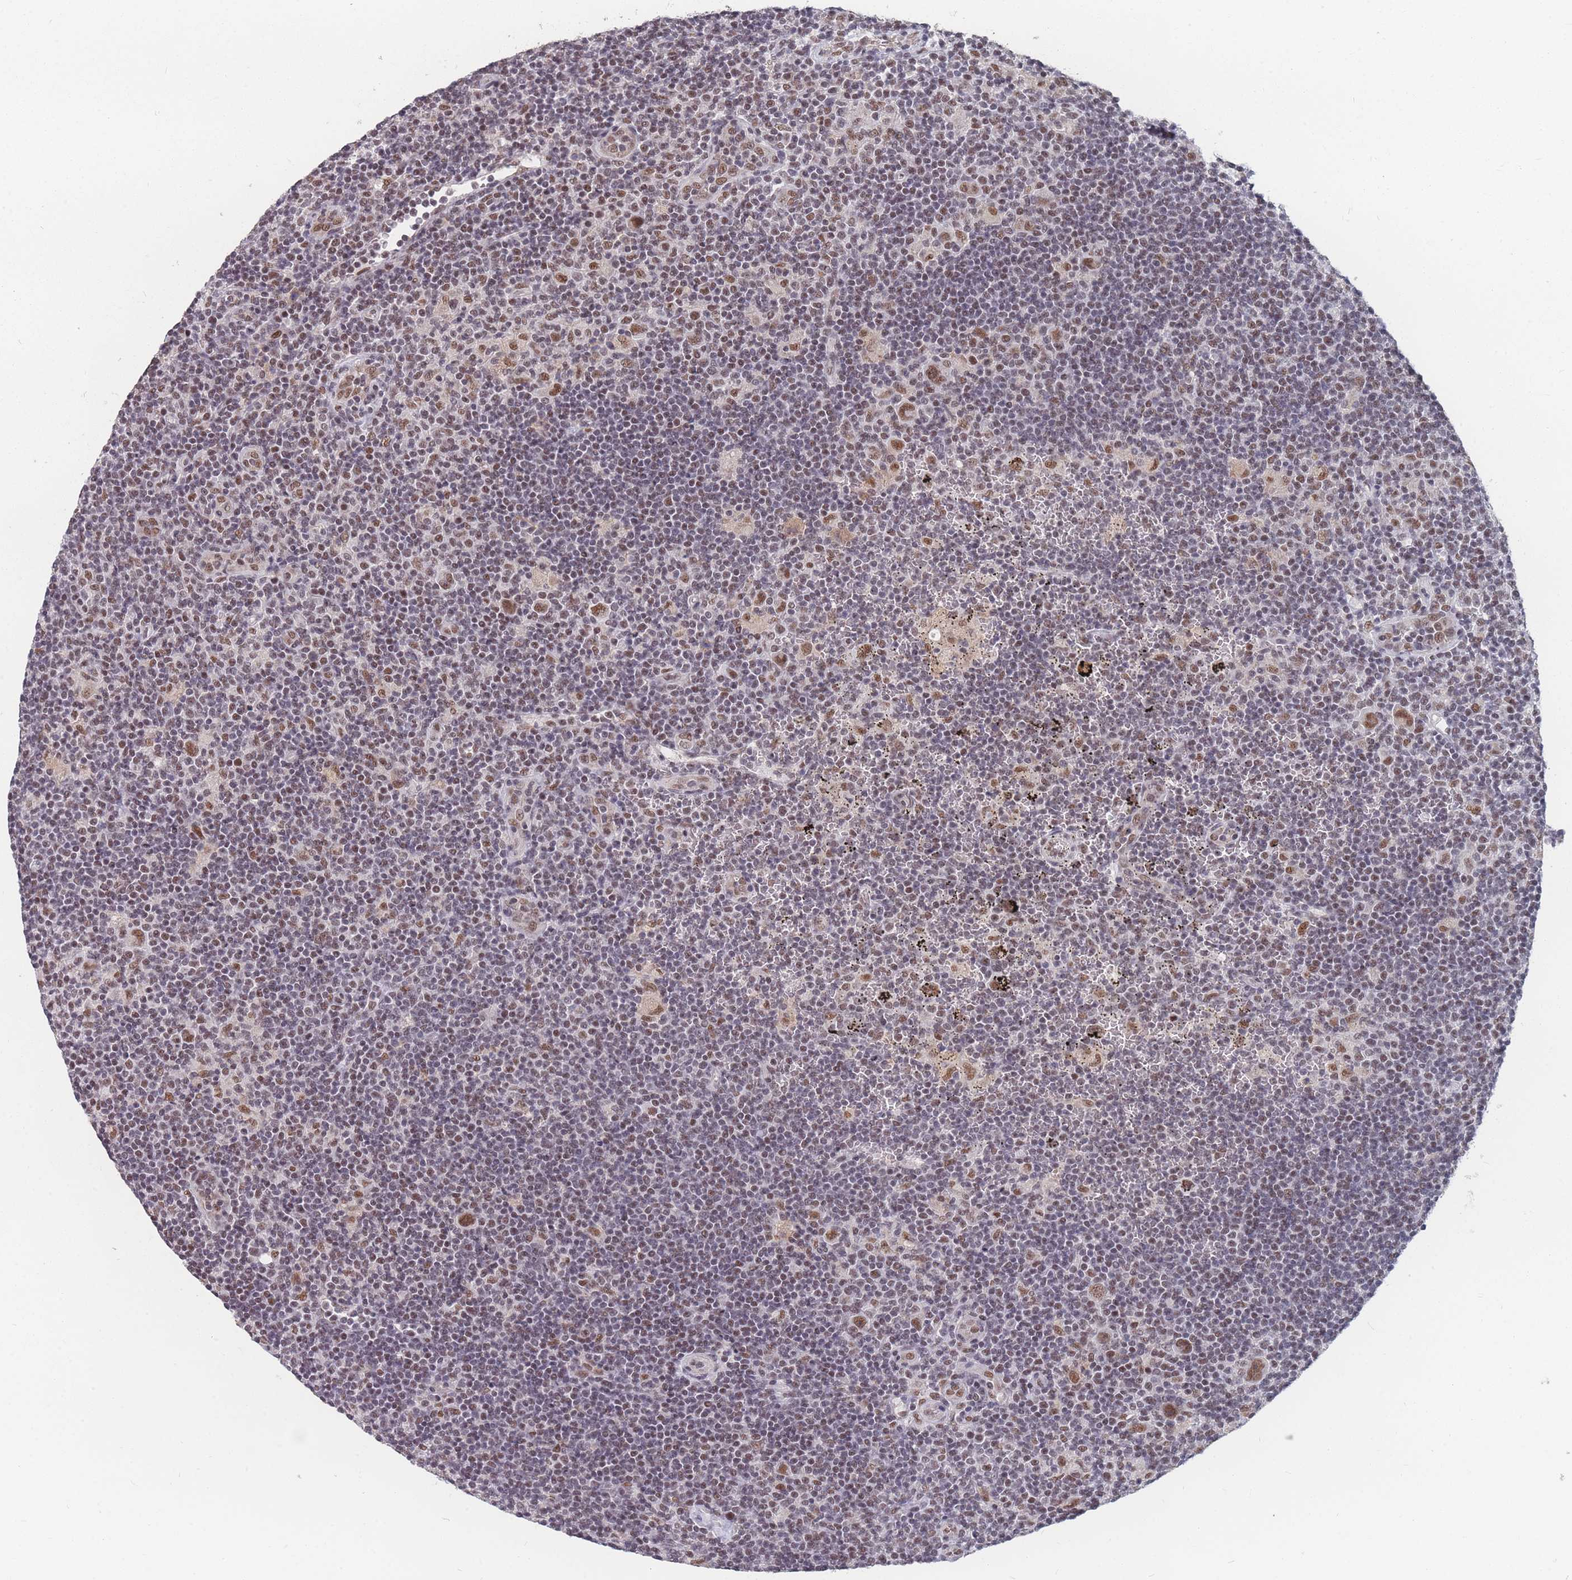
{"staining": {"intensity": "moderate", "quantity": ">75%", "location": "nuclear"}, "tissue": "lymphoma", "cell_type": "Tumor cells", "image_type": "cancer", "snomed": [{"axis": "morphology", "description": "Hodgkin's disease, NOS"}, {"axis": "topography", "description": "Lymph node"}], "caption": "DAB (3,3'-diaminobenzidine) immunohistochemical staining of human lymphoma shows moderate nuclear protein expression in about >75% of tumor cells.", "gene": "SNRPA1", "patient": {"sex": "female", "age": 57}}